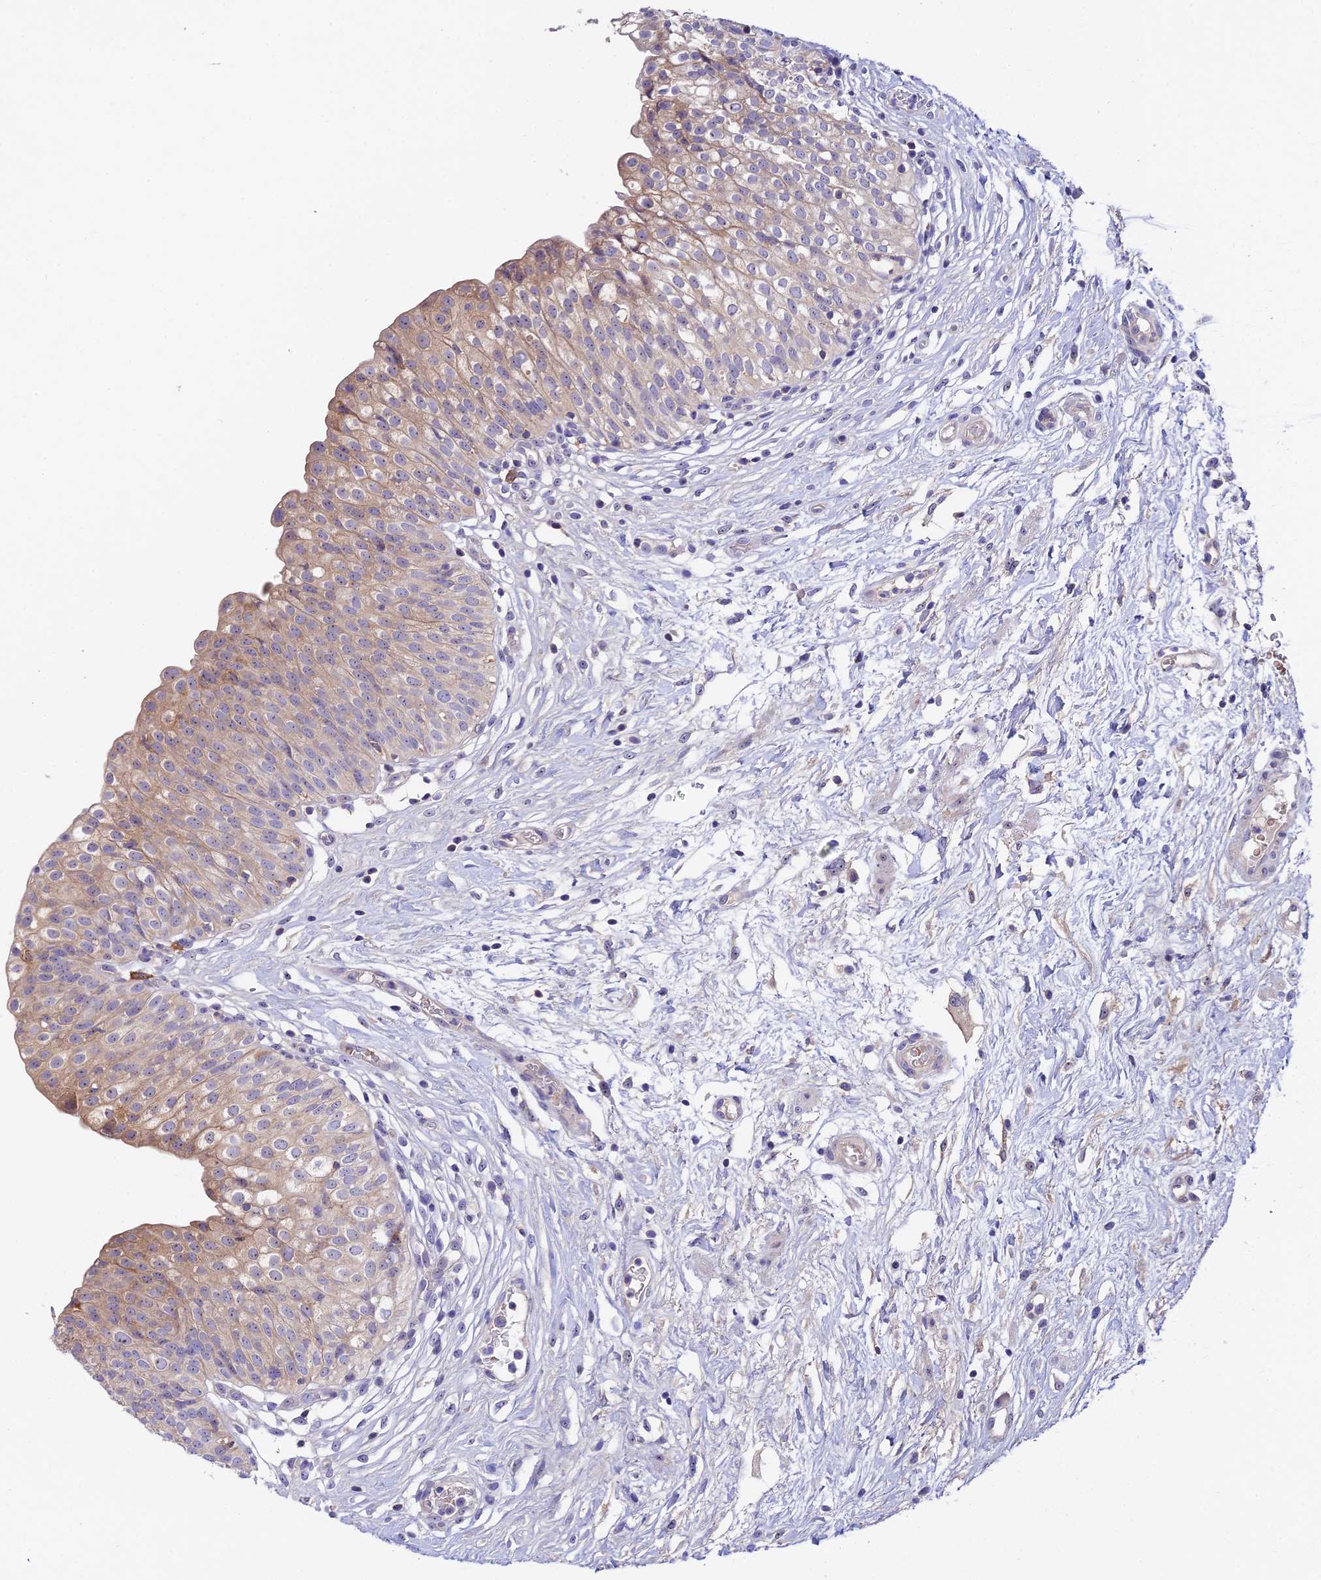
{"staining": {"intensity": "moderate", "quantity": "<25%", "location": "cytoplasmic/membranous"}, "tissue": "urinary bladder", "cell_type": "Urothelial cells", "image_type": "normal", "snomed": [{"axis": "morphology", "description": "Normal tissue, NOS"}, {"axis": "topography", "description": "Urinary bladder"}], "caption": "Immunohistochemistry image of benign human urinary bladder stained for a protein (brown), which shows low levels of moderate cytoplasmic/membranous staining in approximately <25% of urothelial cells.", "gene": "DUSP29", "patient": {"sex": "male", "age": 55}}